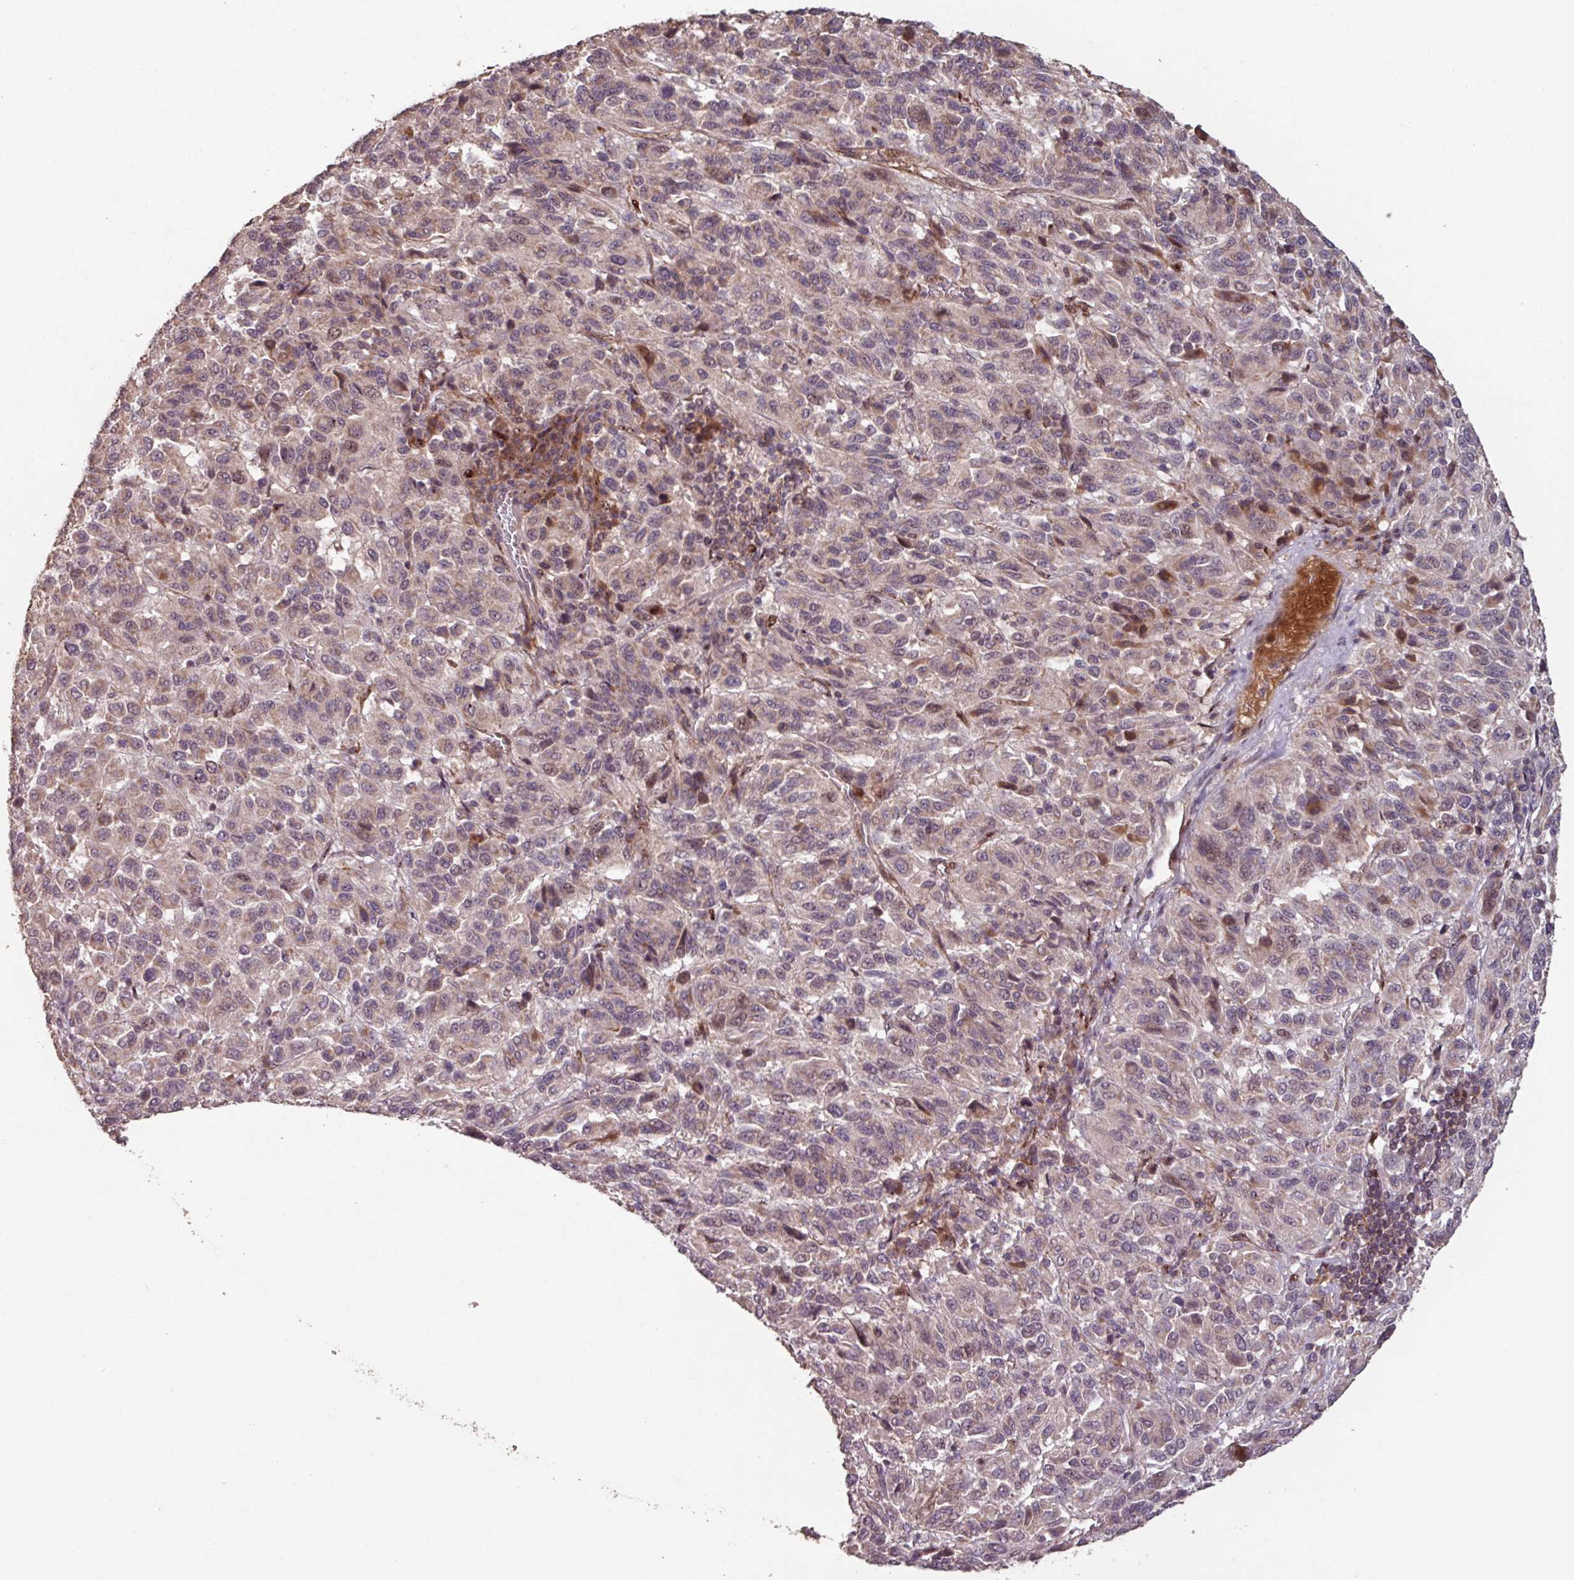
{"staining": {"intensity": "moderate", "quantity": "<25%", "location": "nuclear"}, "tissue": "melanoma", "cell_type": "Tumor cells", "image_type": "cancer", "snomed": [{"axis": "morphology", "description": "Malignant melanoma, Metastatic site"}, {"axis": "topography", "description": "Lung"}], "caption": "A low amount of moderate nuclear positivity is identified in about <25% of tumor cells in melanoma tissue.", "gene": "TMEM88", "patient": {"sex": "male", "age": 64}}